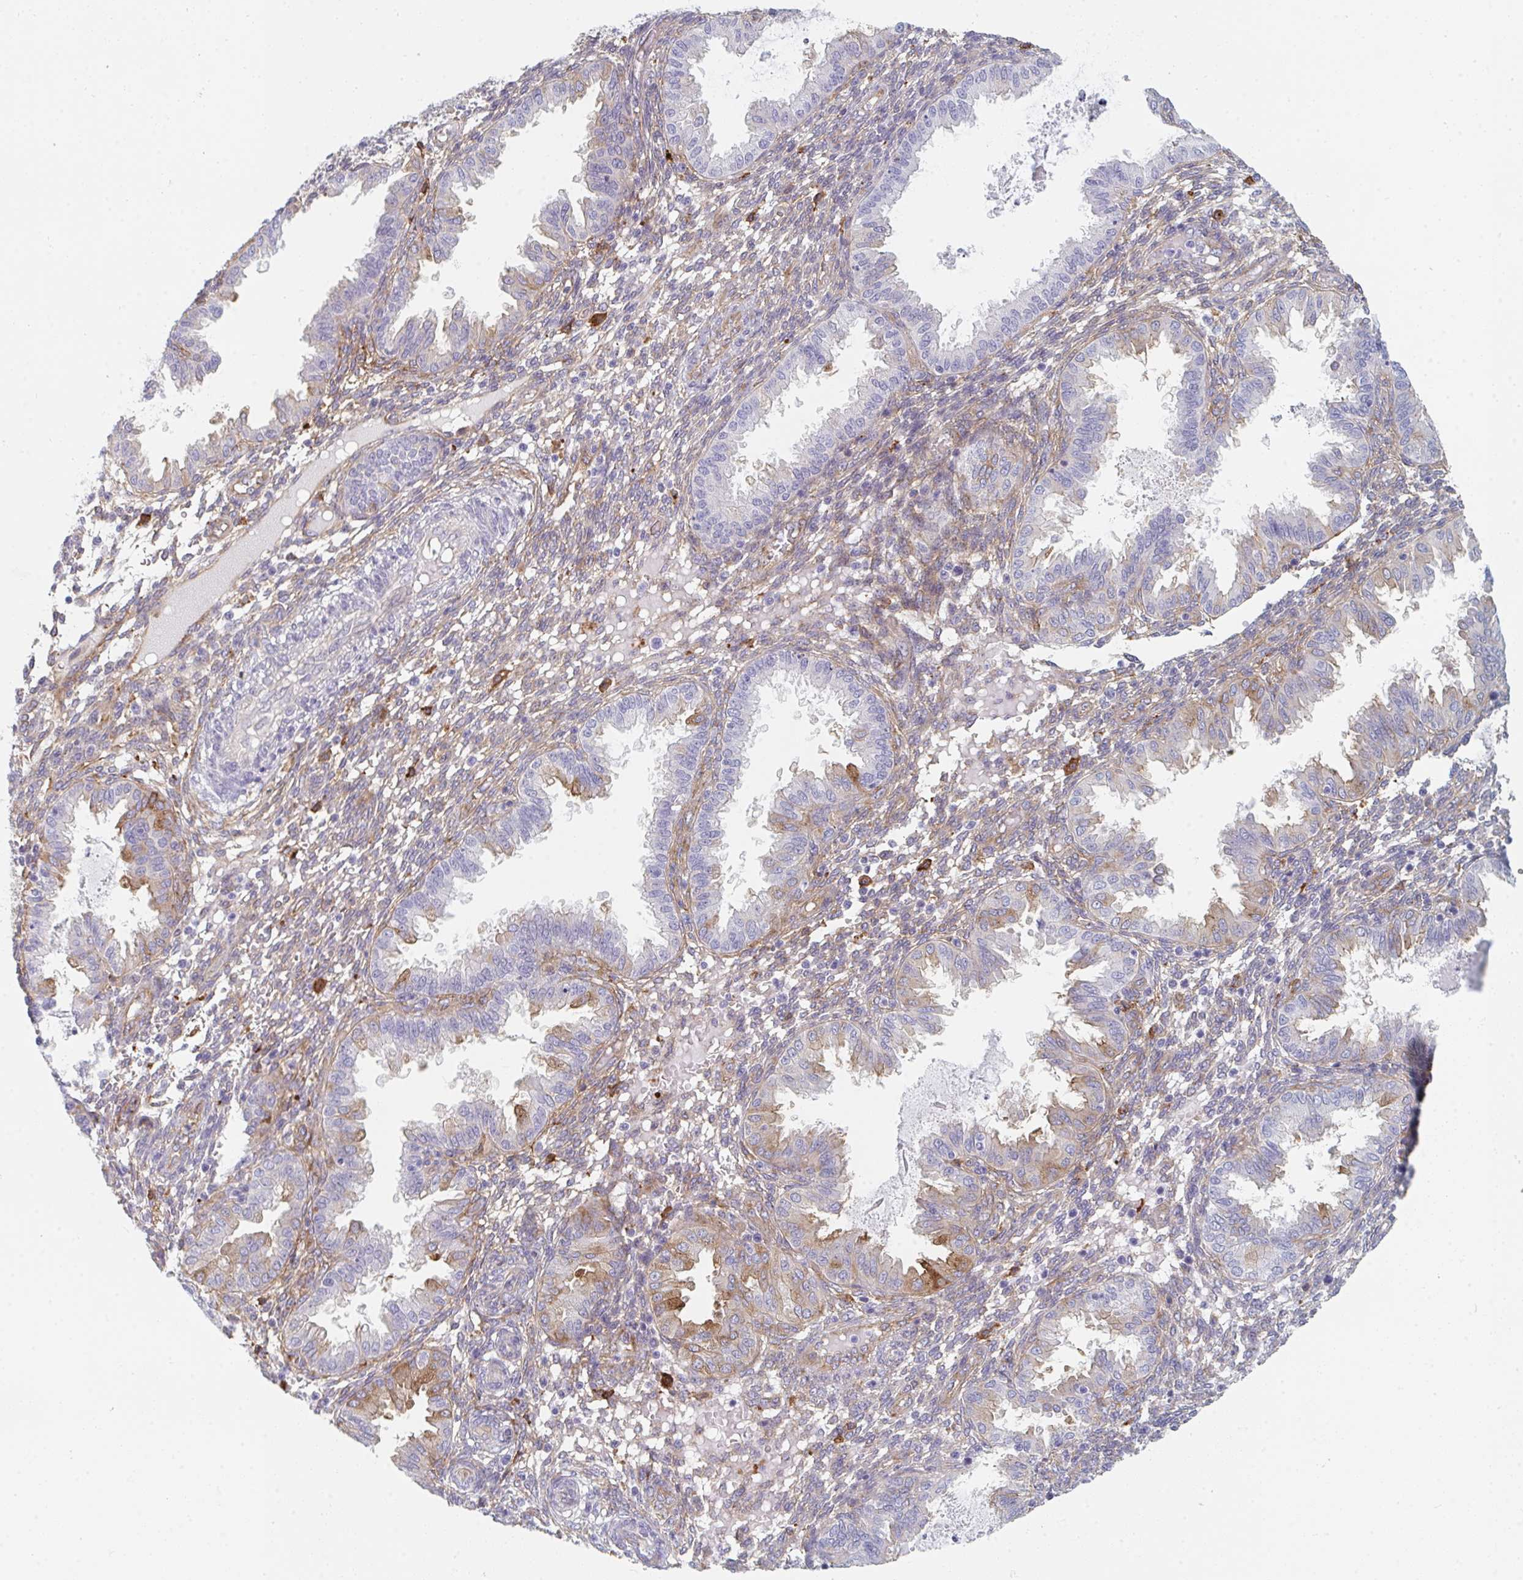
{"staining": {"intensity": "moderate", "quantity": "25%-75%", "location": "cytoplasmic/membranous"}, "tissue": "endometrium", "cell_type": "Cells in endometrial stroma", "image_type": "normal", "snomed": [{"axis": "morphology", "description": "Normal tissue, NOS"}, {"axis": "topography", "description": "Endometrium"}], "caption": "DAB (3,3'-diaminobenzidine) immunohistochemical staining of unremarkable human endometrium exhibits moderate cytoplasmic/membranous protein positivity in approximately 25%-75% of cells in endometrial stroma.", "gene": "DAB2", "patient": {"sex": "female", "age": 33}}